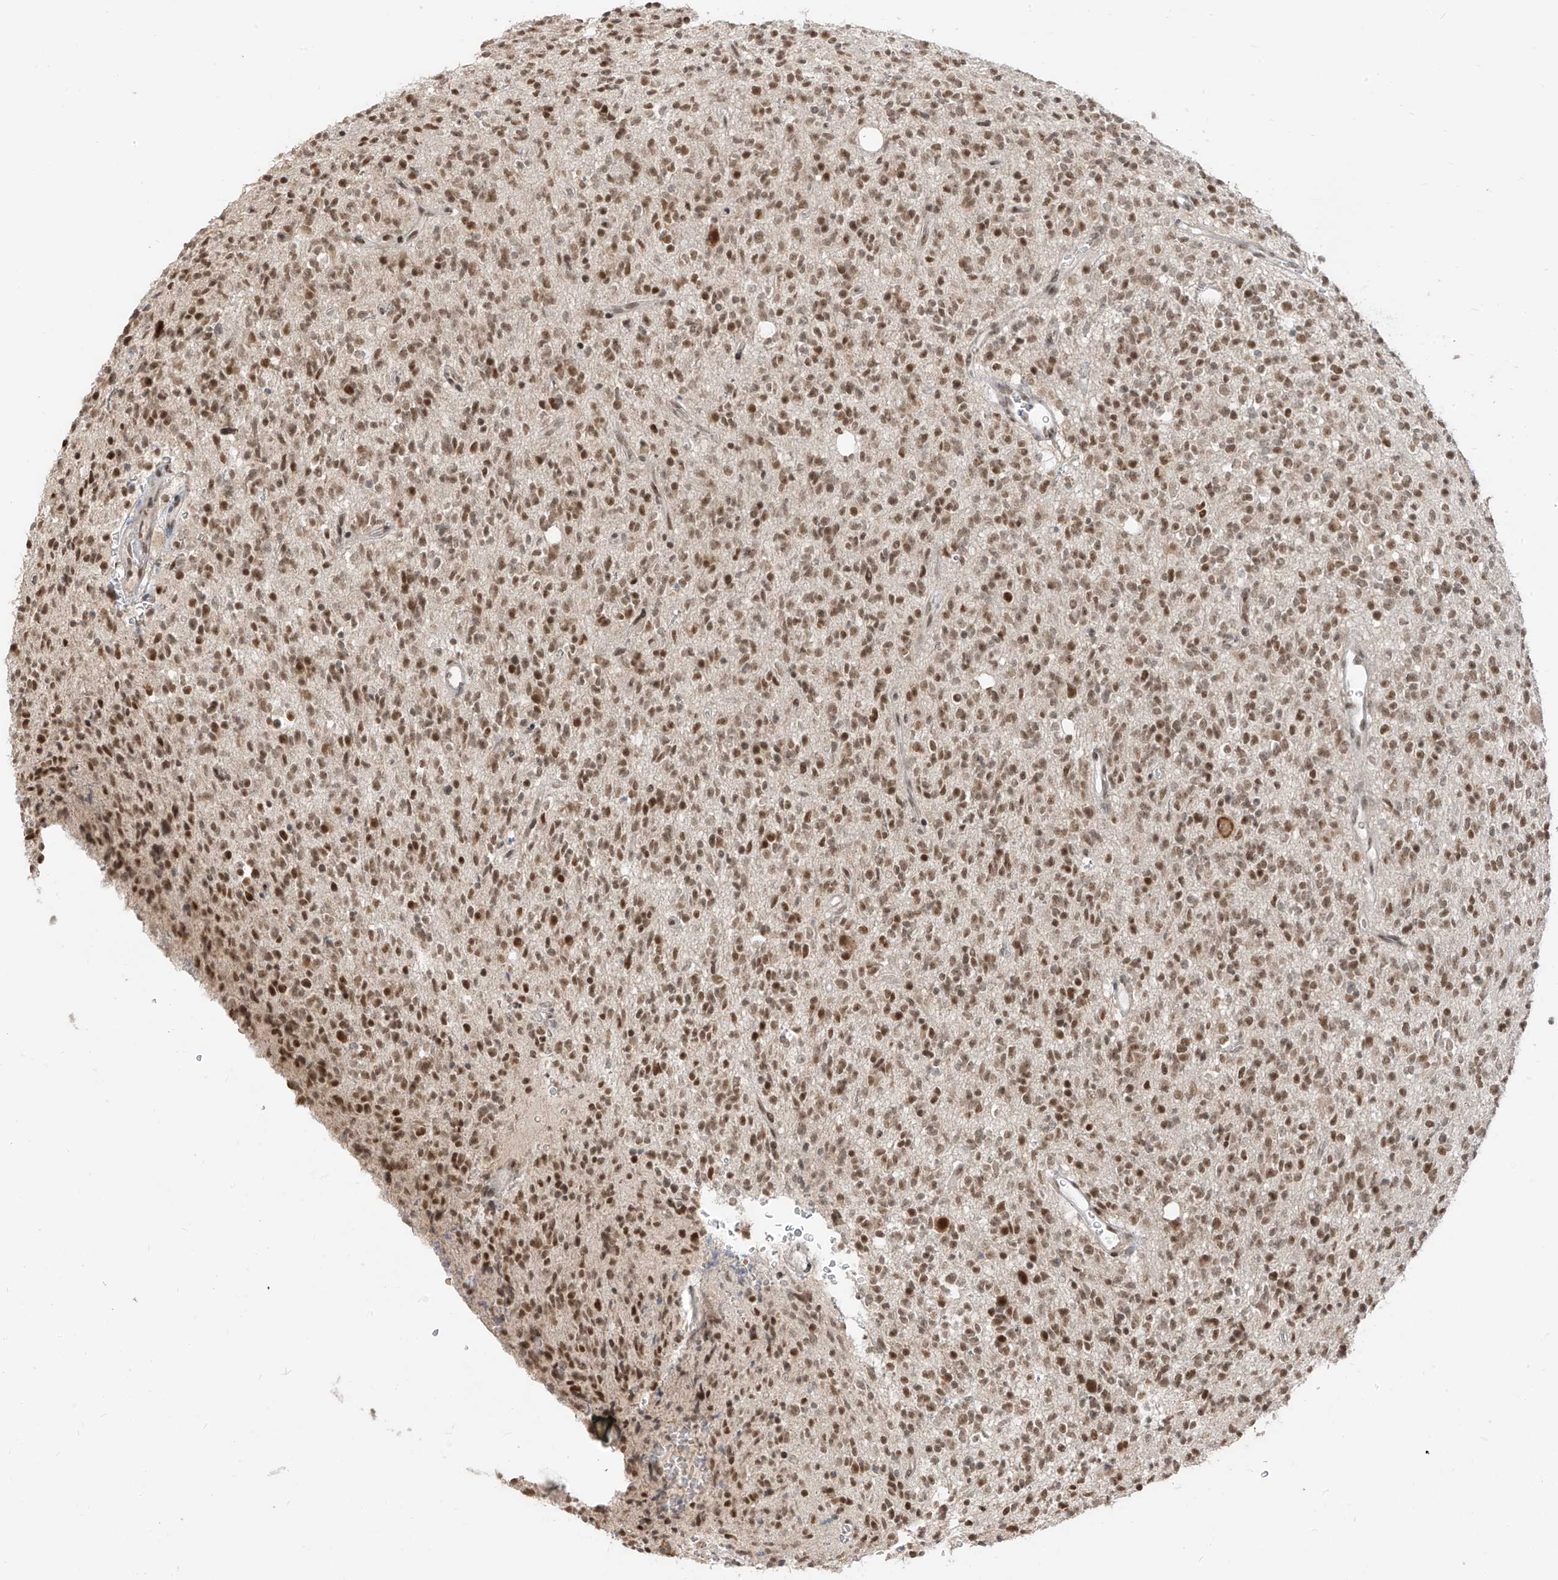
{"staining": {"intensity": "moderate", "quantity": ">75%", "location": "nuclear"}, "tissue": "glioma", "cell_type": "Tumor cells", "image_type": "cancer", "snomed": [{"axis": "morphology", "description": "Glioma, malignant, High grade"}, {"axis": "topography", "description": "Brain"}], "caption": "Protein staining of malignant glioma (high-grade) tissue demonstrates moderate nuclear staining in about >75% of tumor cells.", "gene": "ZMYM2", "patient": {"sex": "male", "age": 34}}